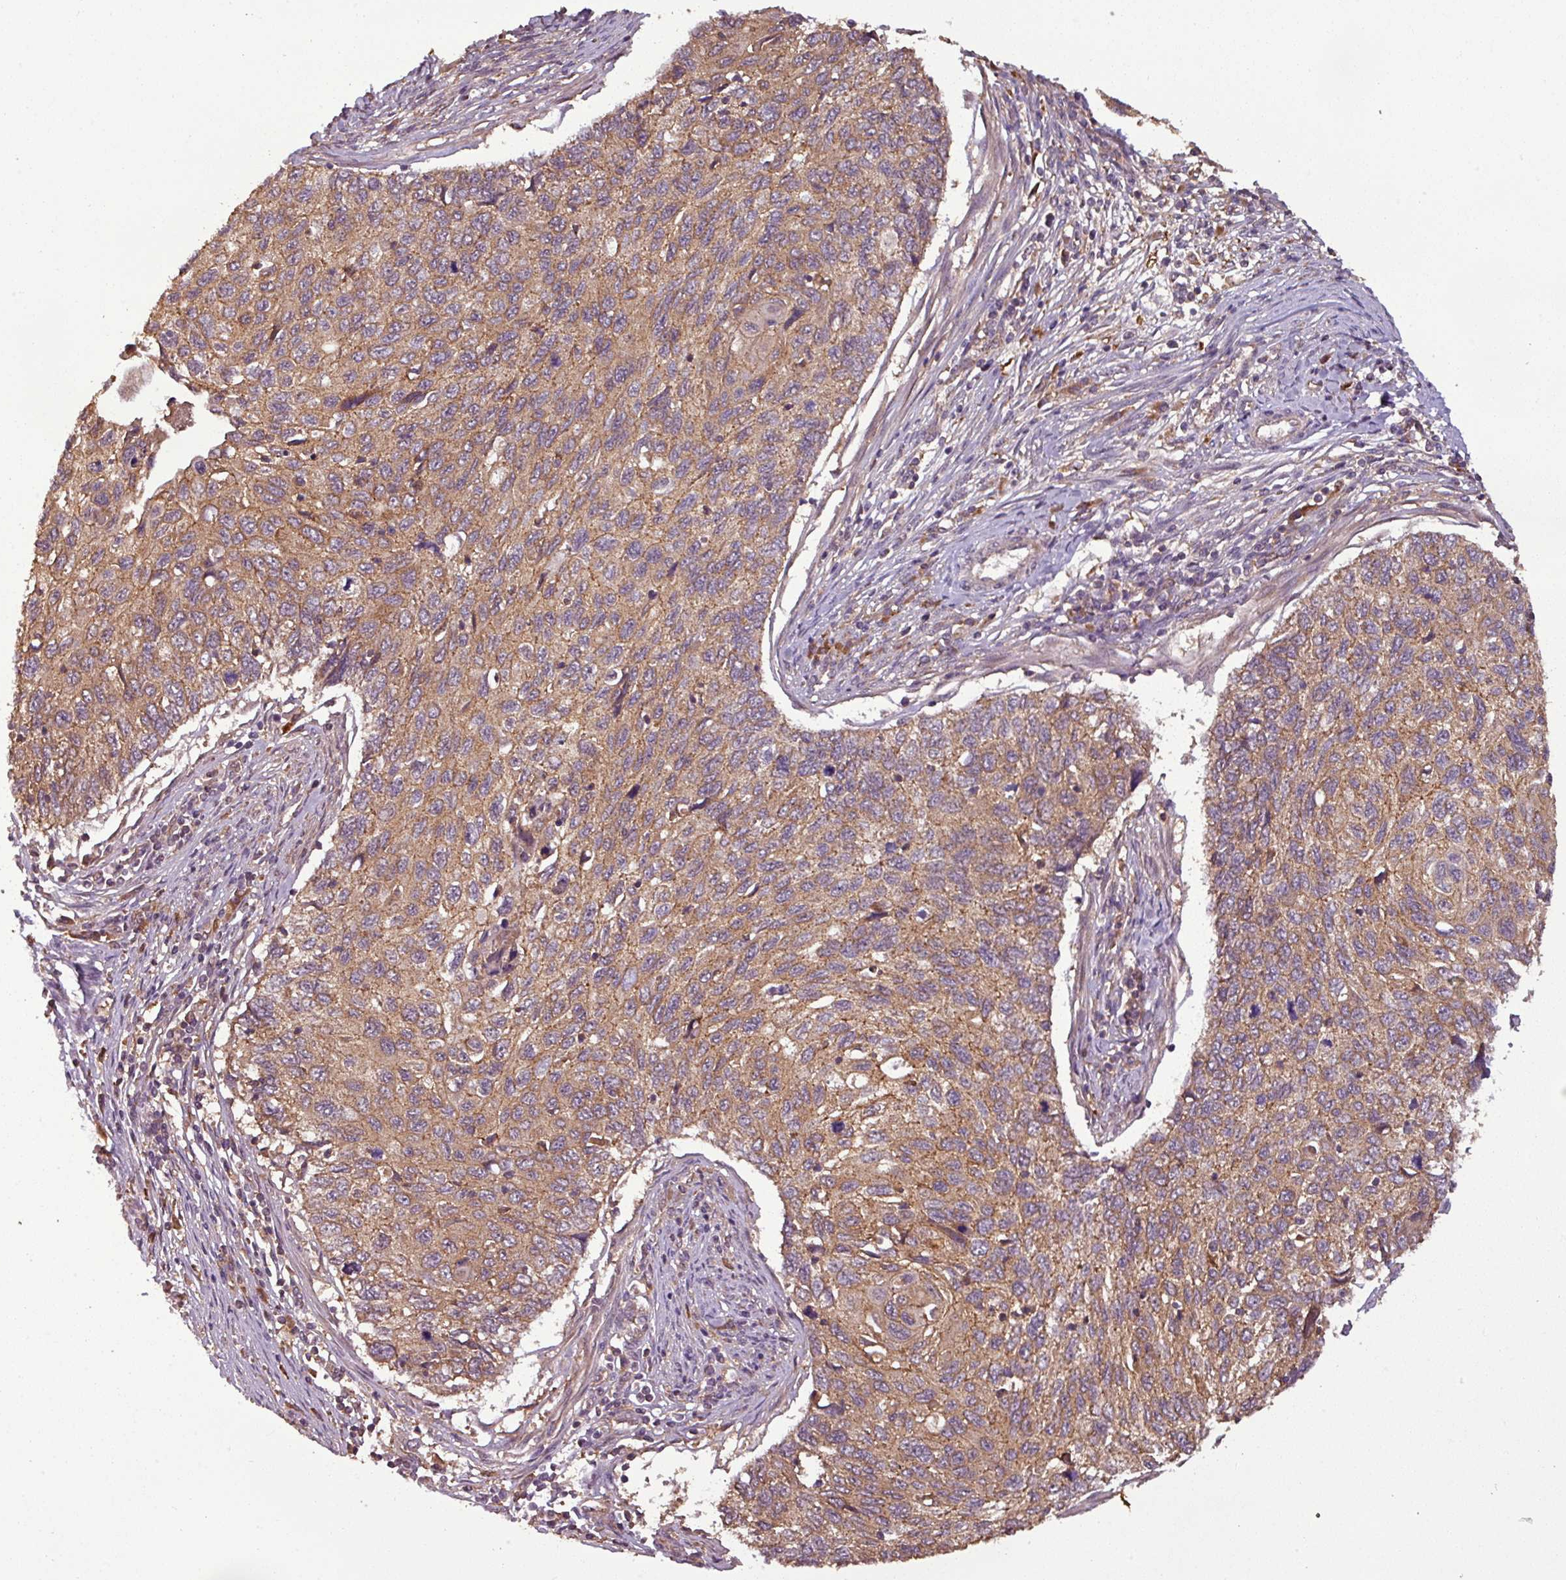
{"staining": {"intensity": "moderate", "quantity": ">75%", "location": "cytoplasmic/membranous"}, "tissue": "cervical cancer", "cell_type": "Tumor cells", "image_type": "cancer", "snomed": [{"axis": "morphology", "description": "Squamous cell carcinoma, NOS"}, {"axis": "topography", "description": "Cervix"}], "caption": "Human cervical cancer stained with a brown dye demonstrates moderate cytoplasmic/membranous positive expression in approximately >75% of tumor cells.", "gene": "NT5C3A", "patient": {"sex": "female", "age": 70}}